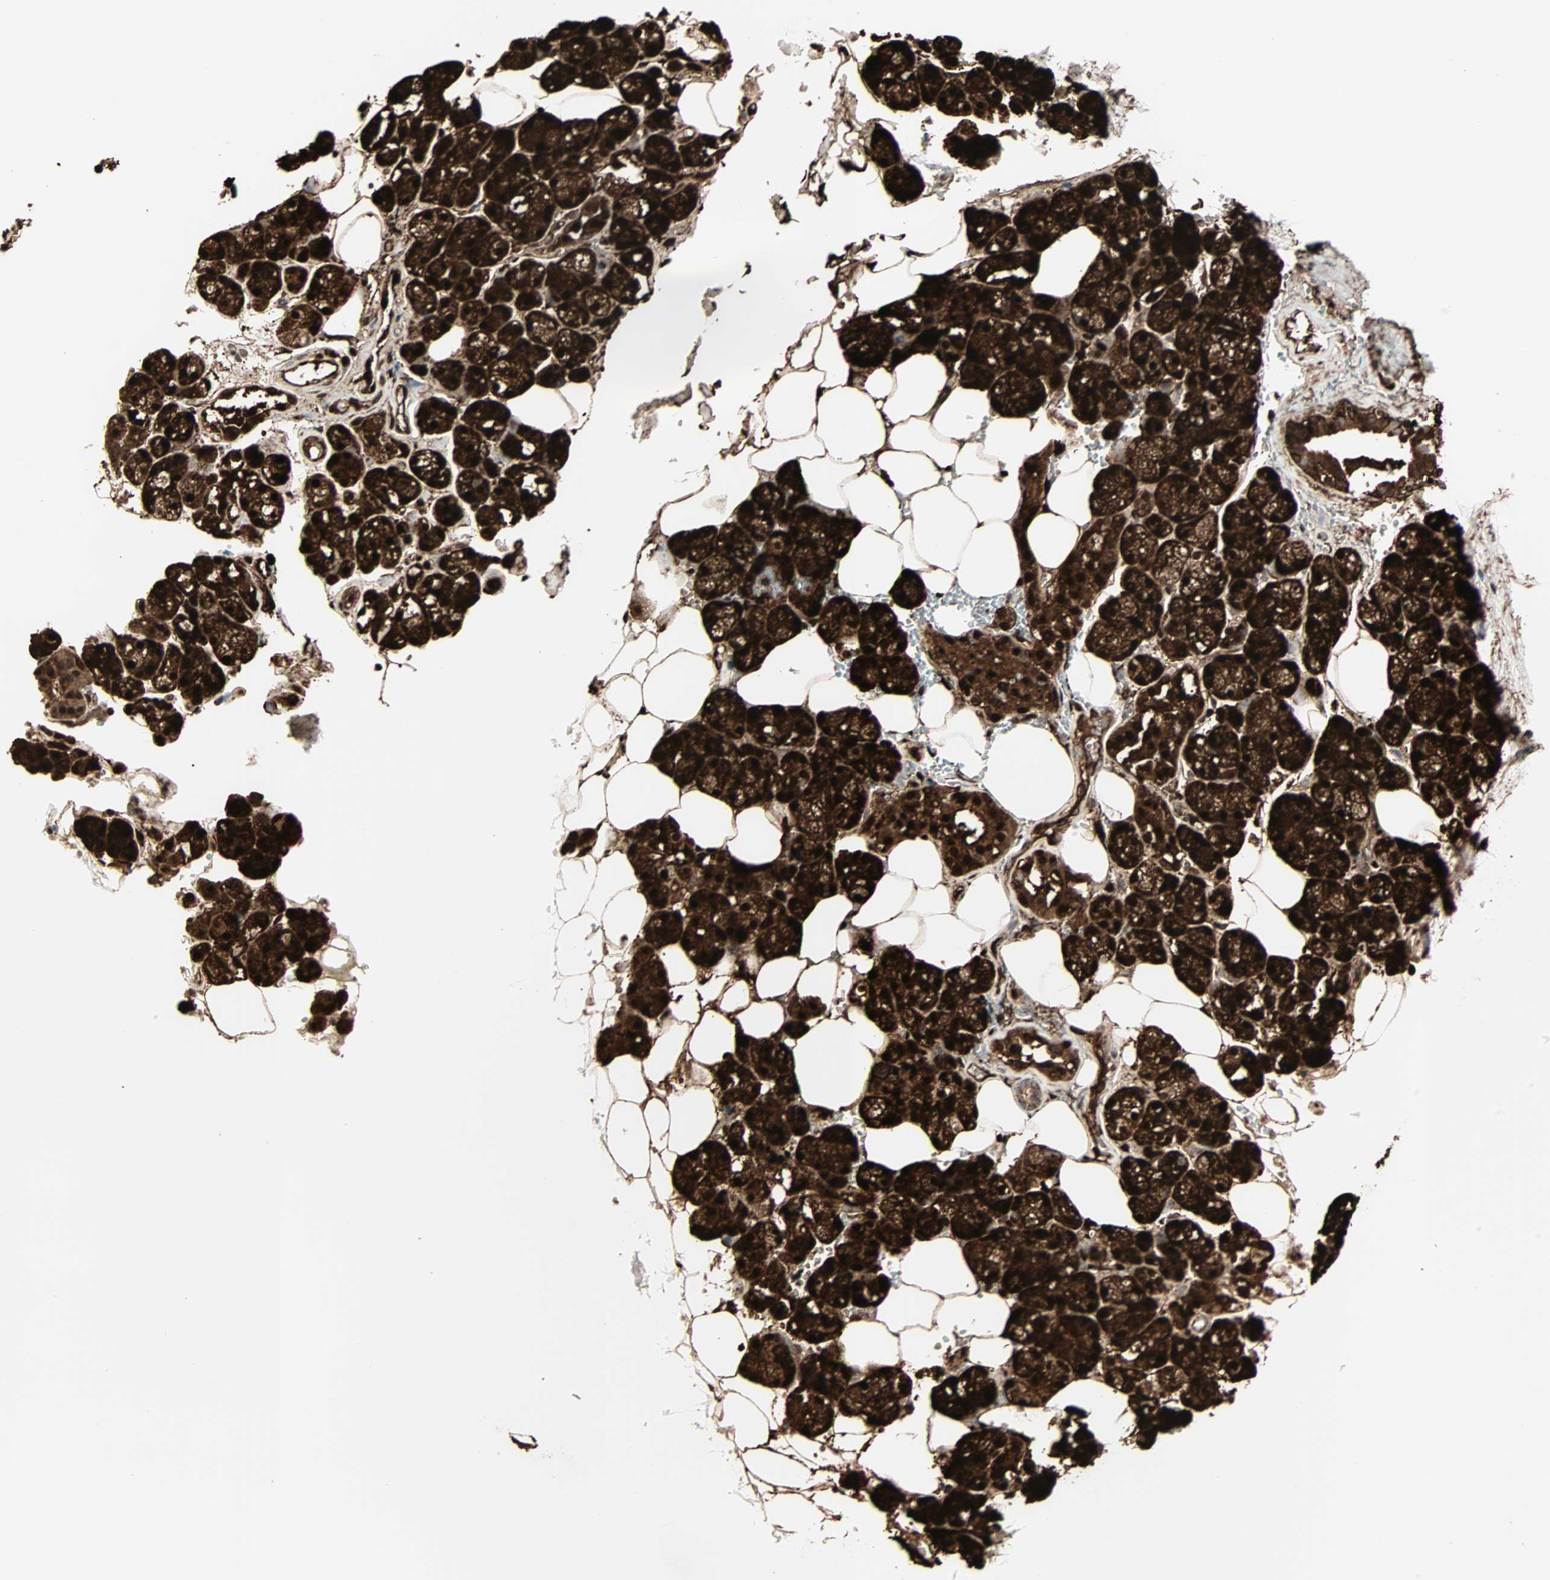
{"staining": {"intensity": "strong", "quantity": ">75%", "location": "cytoplasmic/membranous"}, "tissue": "salivary gland", "cell_type": "Glandular cells", "image_type": "normal", "snomed": [{"axis": "morphology", "description": "Normal tissue, NOS"}, {"axis": "topography", "description": "Salivary gland"}], "caption": "Glandular cells demonstrate high levels of strong cytoplasmic/membranous staining in approximately >75% of cells in benign salivary gland. Immunohistochemistry (ihc) stains the protein in brown and the nuclei are stained blue.", "gene": "CALCRL", "patient": {"sex": "male", "age": 62}}